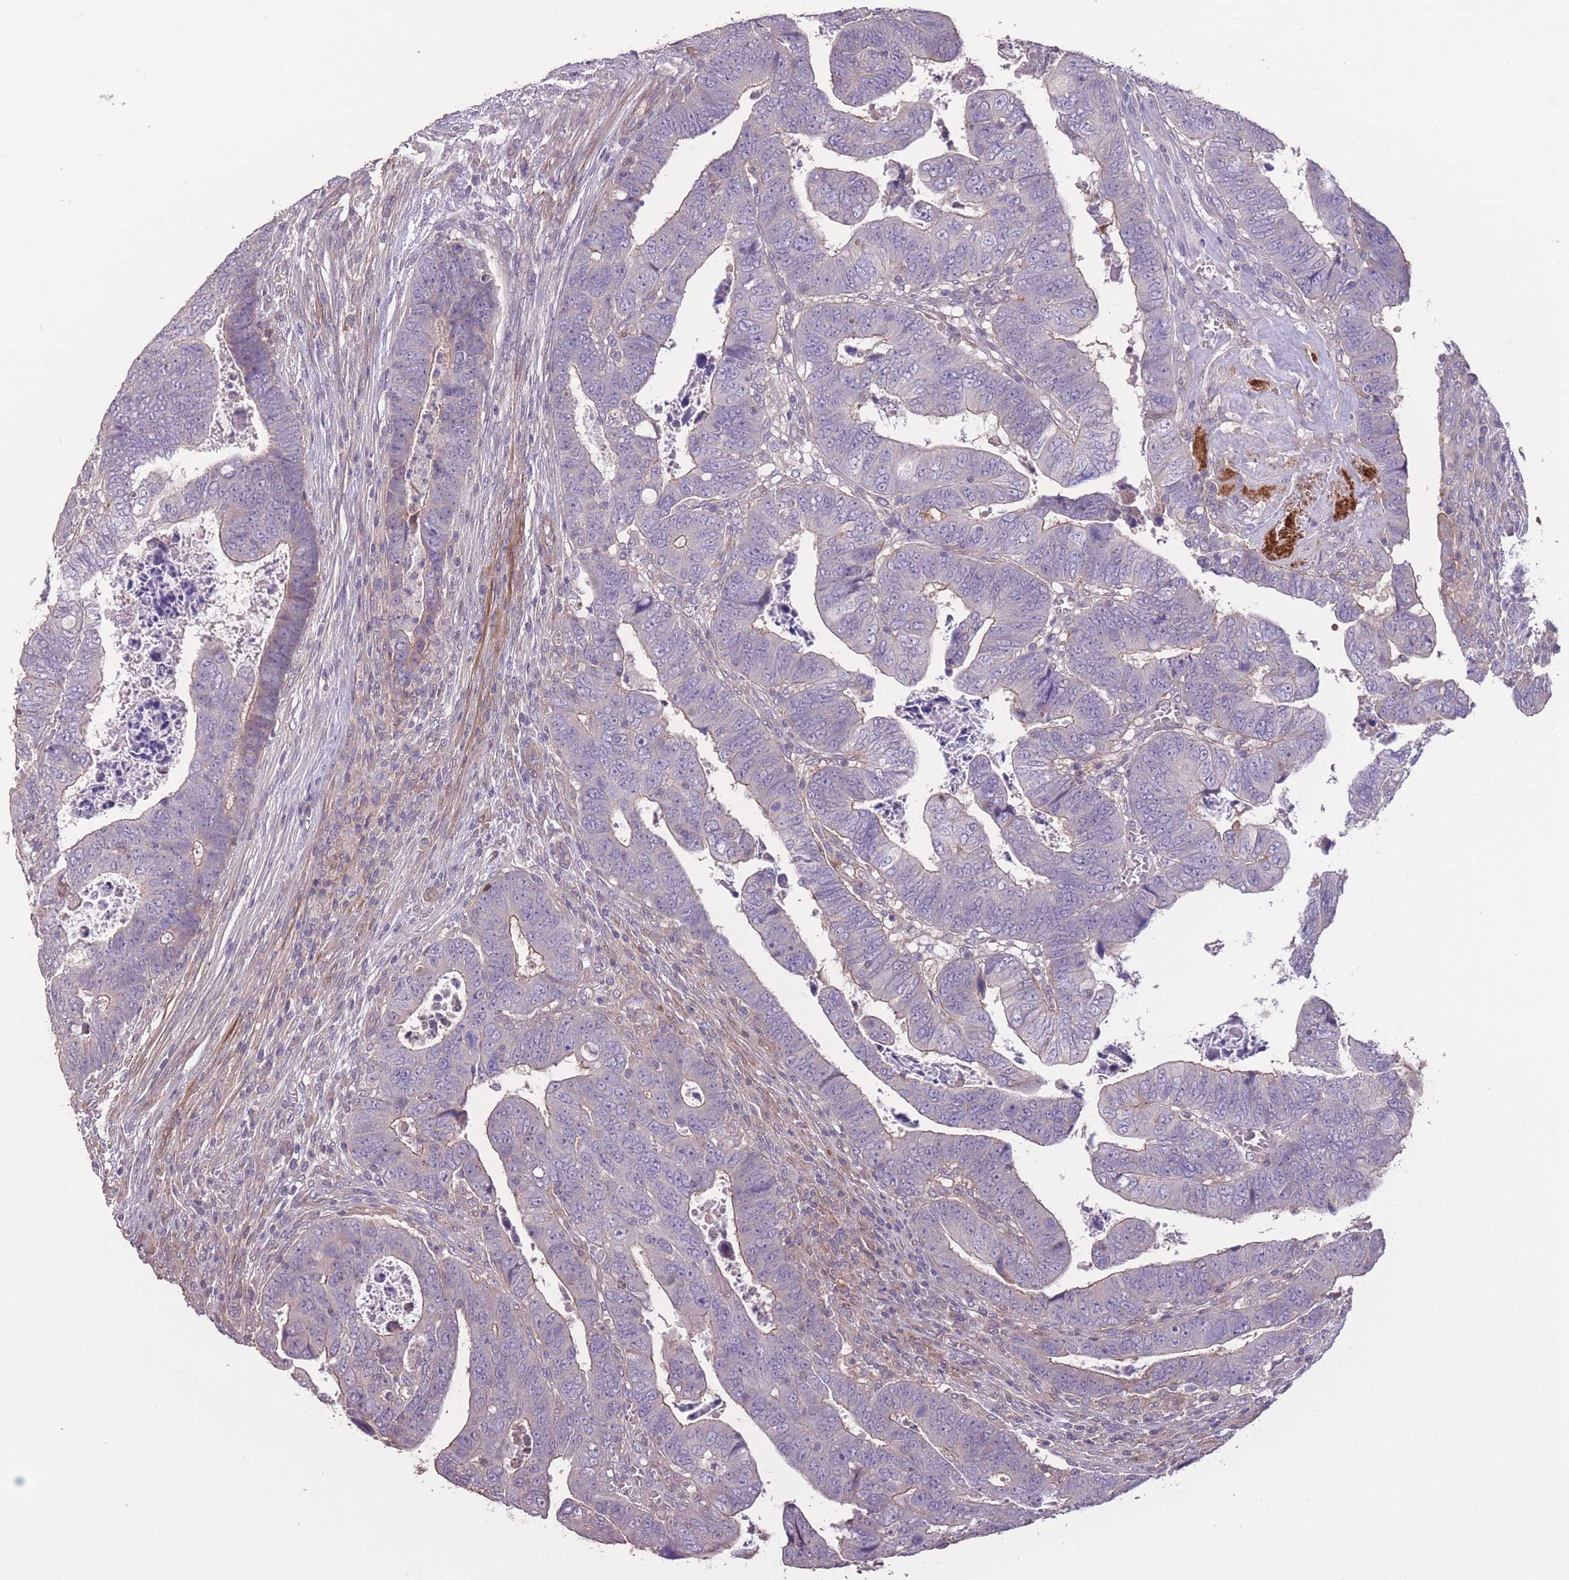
{"staining": {"intensity": "negative", "quantity": "none", "location": "none"}, "tissue": "colorectal cancer", "cell_type": "Tumor cells", "image_type": "cancer", "snomed": [{"axis": "morphology", "description": "Normal tissue, NOS"}, {"axis": "morphology", "description": "Adenocarcinoma, NOS"}, {"axis": "topography", "description": "Rectum"}], "caption": "Adenocarcinoma (colorectal) was stained to show a protein in brown. There is no significant expression in tumor cells. (Brightfield microscopy of DAB immunohistochemistry (IHC) at high magnification).", "gene": "RSPH10B", "patient": {"sex": "female", "age": 65}}